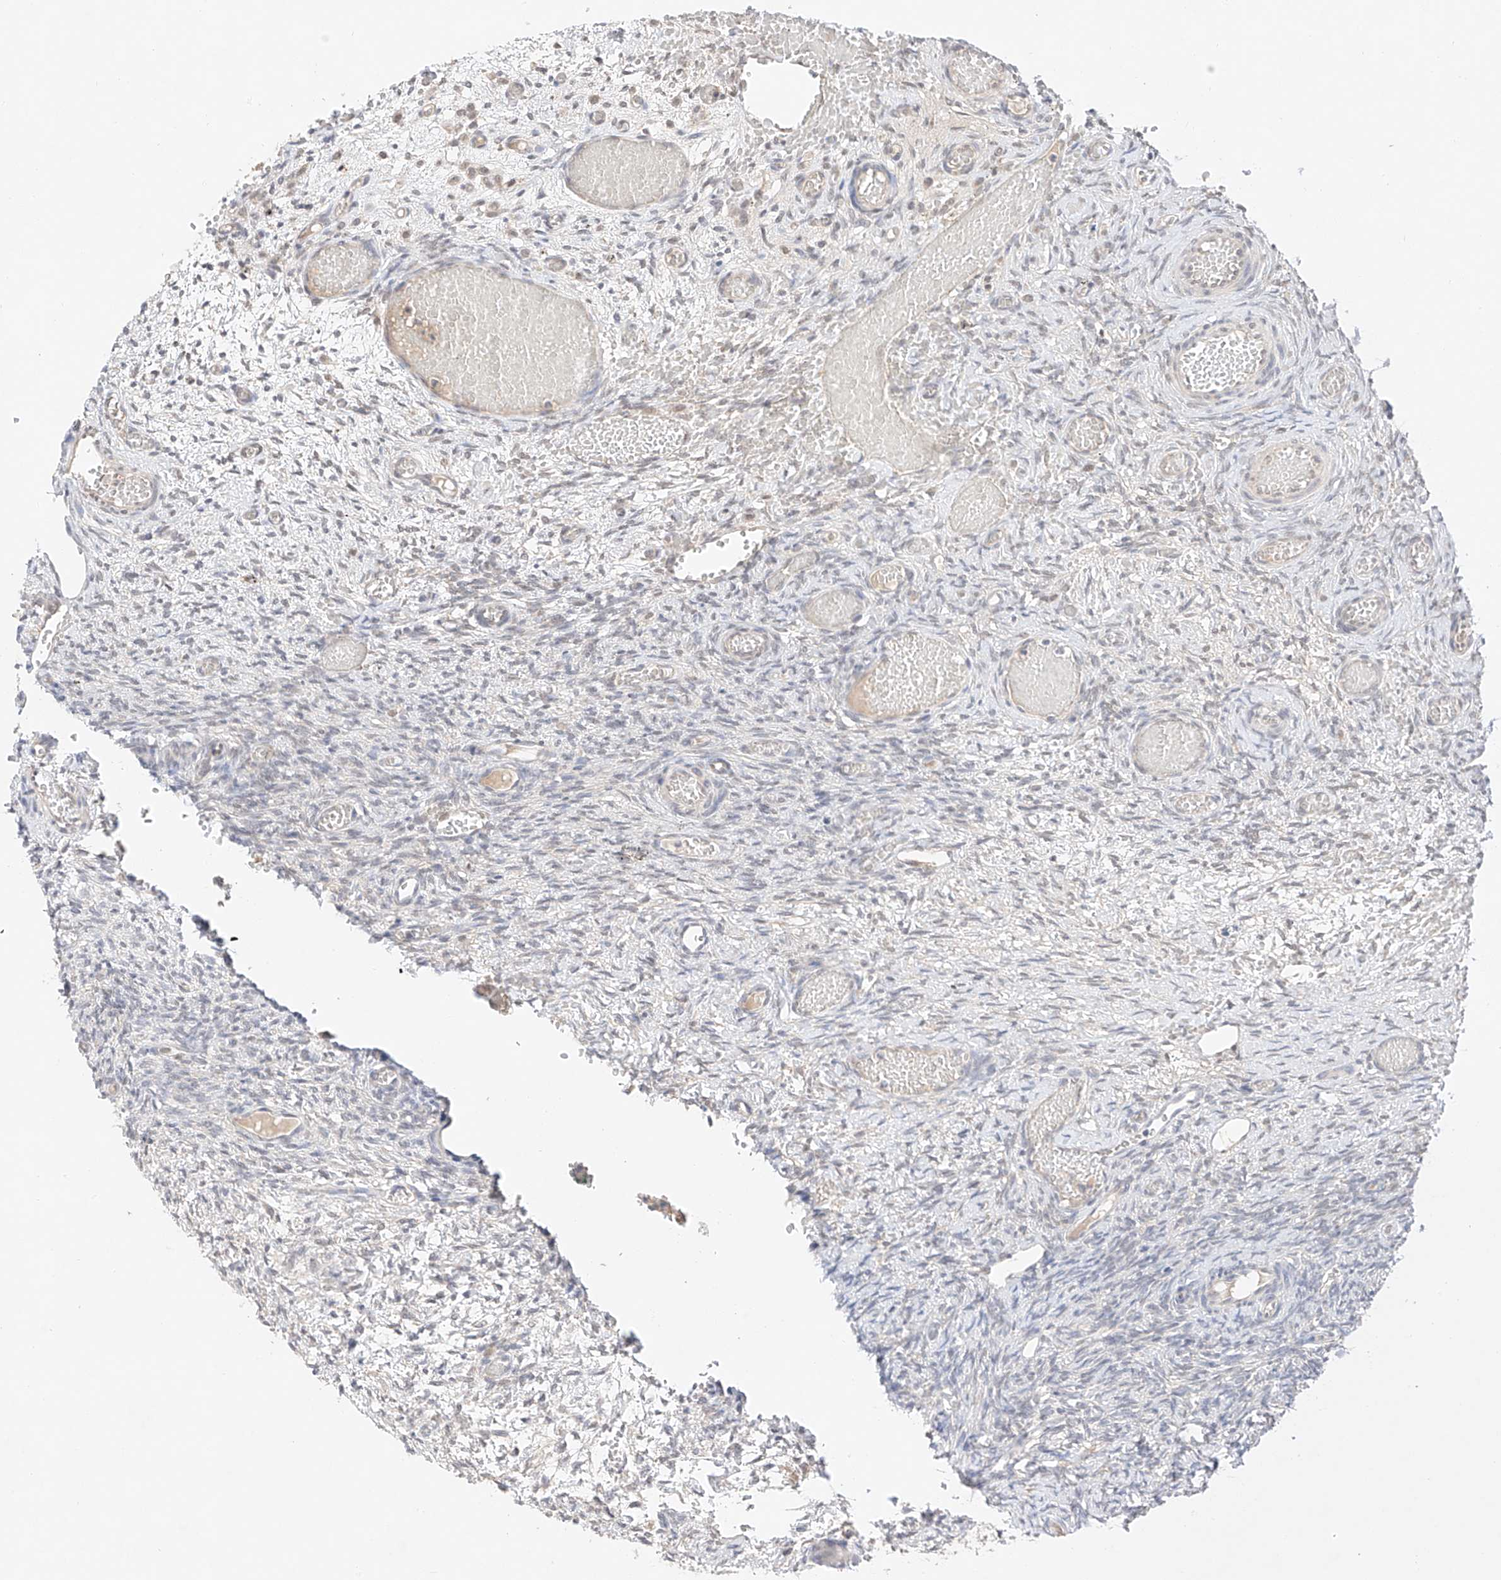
{"staining": {"intensity": "weak", "quantity": "<25%", "location": "cytoplasmic/membranous"}, "tissue": "ovary", "cell_type": "Ovarian stroma cells", "image_type": "normal", "snomed": [{"axis": "morphology", "description": "Adenocarcinoma, NOS"}, {"axis": "topography", "description": "Endometrium"}], "caption": "There is no significant positivity in ovarian stroma cells of ovary. The staining is performed using DAB (3,3'-diaminobenzidine) brown chromogen with nuclei counter-stained in using hematoxylin.", "gene": "IL22RA2", "patient": {"sex": "female", "age": 32}}